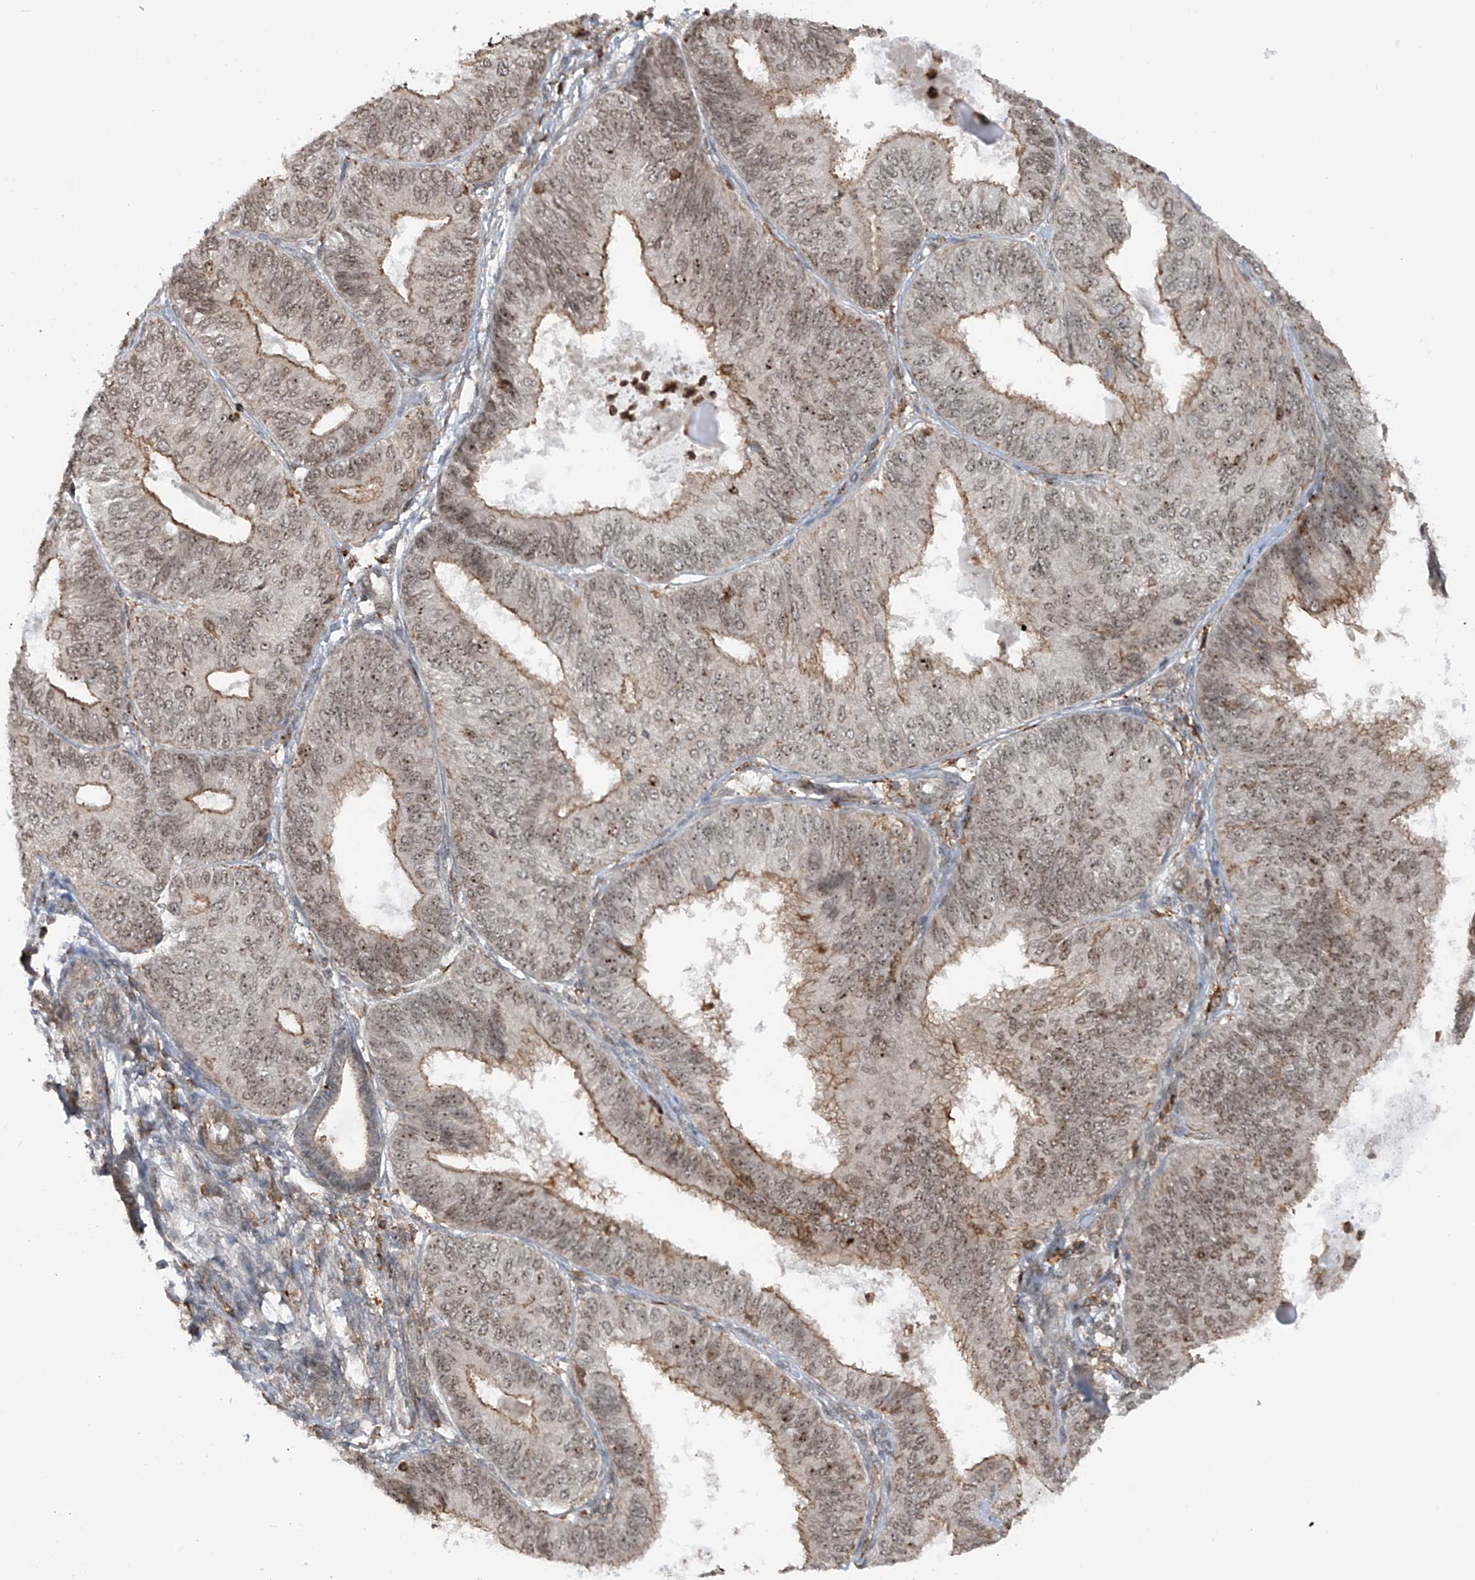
{"staining": {"intensity": "moderate", "quantity": "25%-75%", "location": "cytoplasmic/membranous,nuclear"}, "tissue": "endometrial cancer", "cell_type": "Tumor cells", "image_type": "cancer", "snomed": [{"axis": "morphology", "description": "Adenocarcinoma, NOS"}, {"axis": "topography", "description": "Endometrium"}], "caption": "A photomicrograph showing moderate cytoplasmic/membranous and nuclear staining in approximately 25%-75% of tumor cells in endometrial adenocarcinoma, as visualized by brown immunohistochemical staining.", "gene": "REPIN1", "patient": {"sex": "female", "age": 58}}